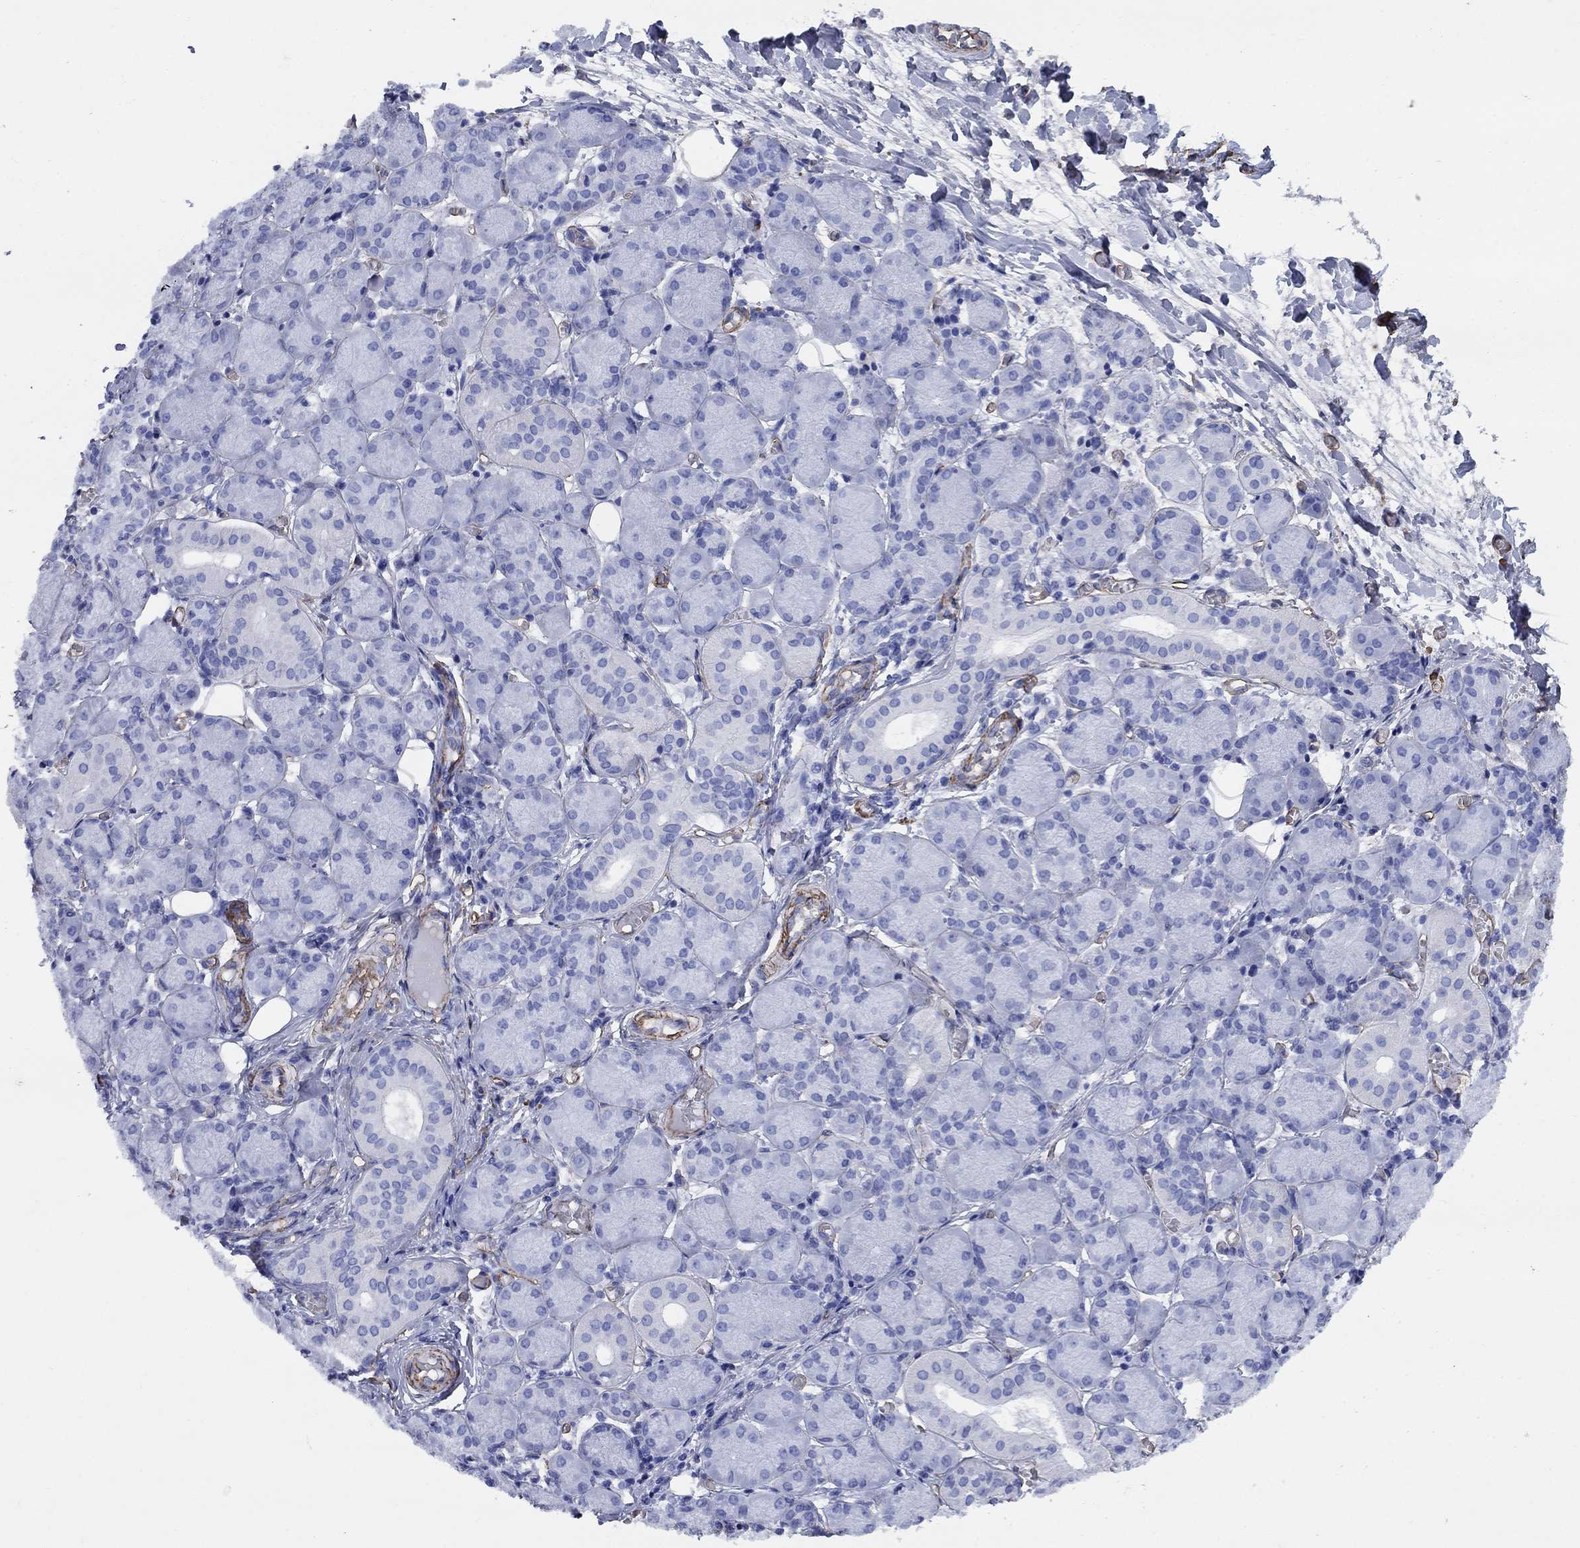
{"staining": {"intensity": "negative", "quantity": "none", "location": "none"}, "tissue": "salivary gland", "cell_type": "Glandular cells", "image_type": "normal", "snomed": [{"axis": "morphology", "description": "Normal tissue, NOS"}, {"axis": "topography", "description": "Salivary gland"}, {"axis": "topography", "description": "Peripheral nerve tissue"}], "caption": "Immunohistochemistry histopathology image of normal salivary gland: human salivary gland stained with DAB demonstrates no significant protein staining in glandular cells. (Stains: DAB IHC with hematoxylin counter stain, Microscopy: brightfield microscopy at high magnification).", "gene": "VTN", "patient": {"sex": "female", "age": 24}}